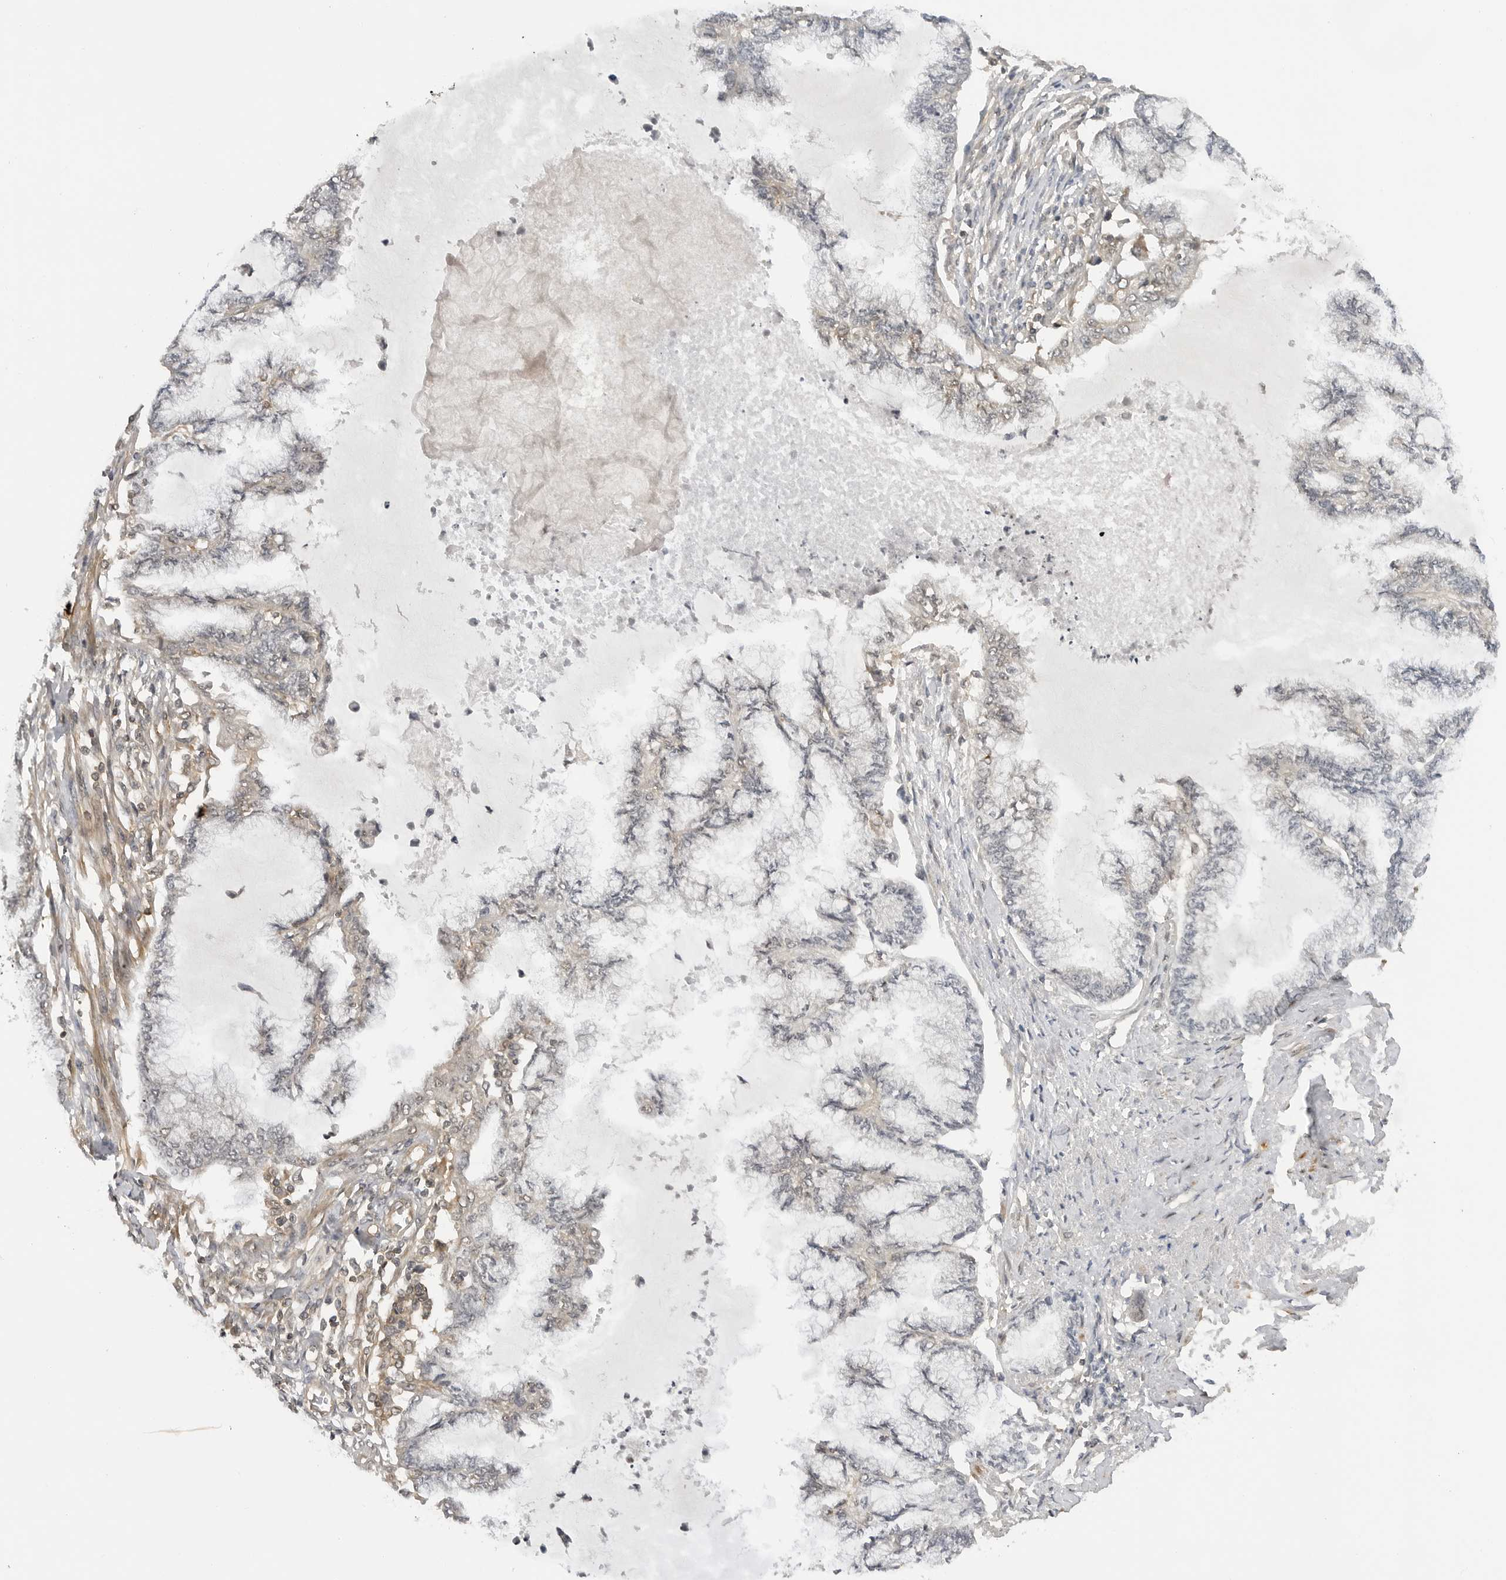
{"staining": {"intensity": "negative", "quantity": "none", "location": "none"}, "tissue": "endometrial cancer", "cell_type": "Tumor cells", "image_type": "cancer", "snomed": [{"axis": "morphology", "description": "Adenocarcinoma, NOS"}, {"axis": "topography", "description": "Endometrium"}], "caption": "IHC photomicrograph of endometrial cancer stained for a protein (brown), which reveals no staining in tumor cells. The staining was performed using DAB (3,3'-diaminobenzidine) to visualize the protein expression in brown, while the nuclei were stained in blue with hematoxylin (Magnification: 20x).", "gene": "MAP2K5", "patient": {"sex": "female", "age": 86}}